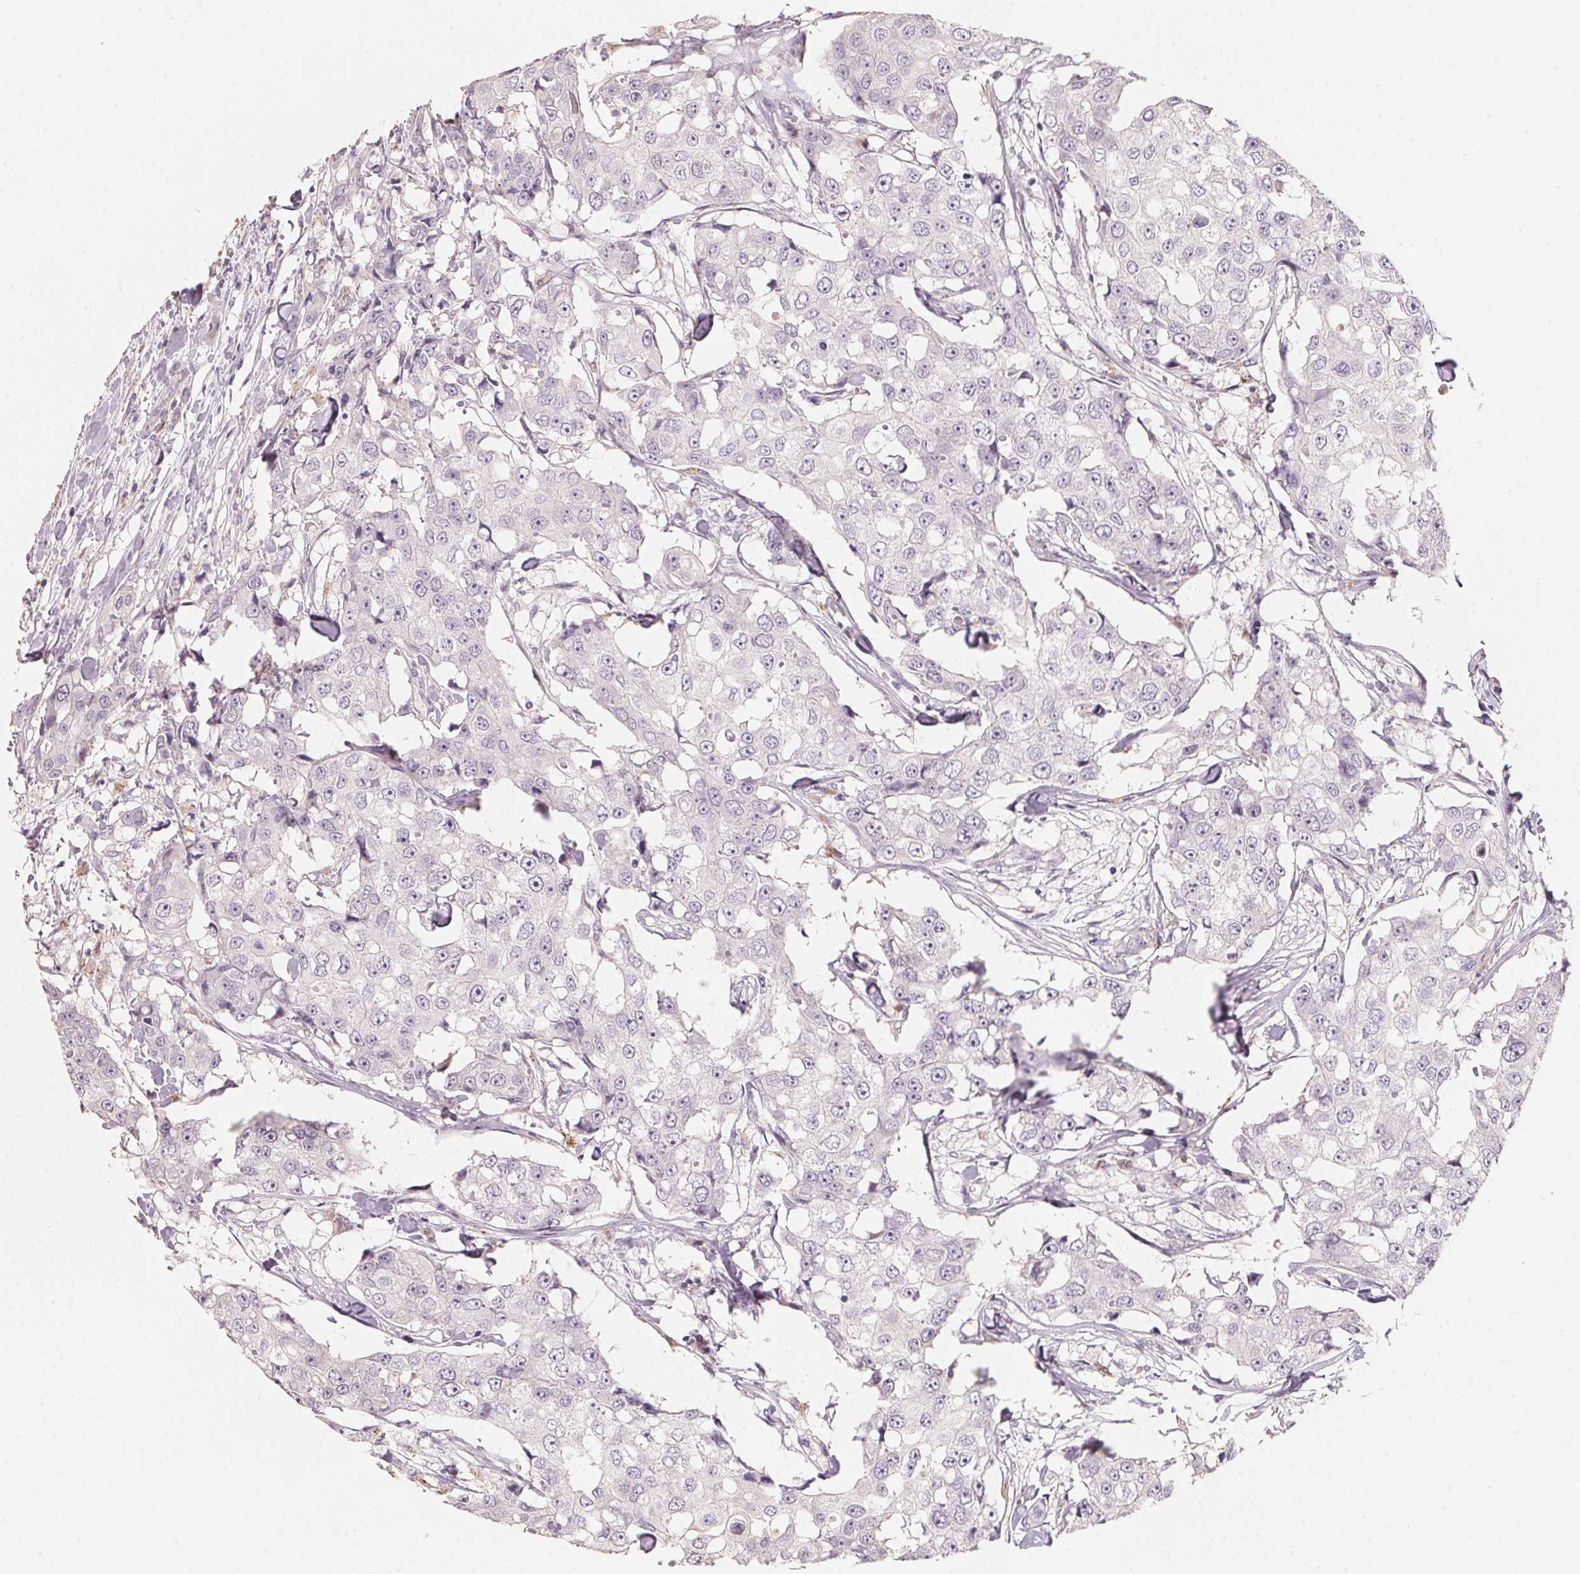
{"staining": {"intensity": "negative", "quantity": "none", "location": "none"}, "tissue": "breast cancer", "cell_type": "Tumor cells", "image_type": "cancer", "snomed": [{"axis": "morphology", "description": "Duct carcinoma"}, {"axis": "topography", "description": "Breast"}], "caption": "Immunohistochemistry (IHC) histopathology image of human intraductal carcinoma (breast) stained for a protein (brown), which shows no staining in tumor cells. (DAB (3,3'-diaminobenzidine) immunohistochemistry (IHC), high magnification).", "gene": "TREH", "patient": {"sex": "female", "age": 27}}